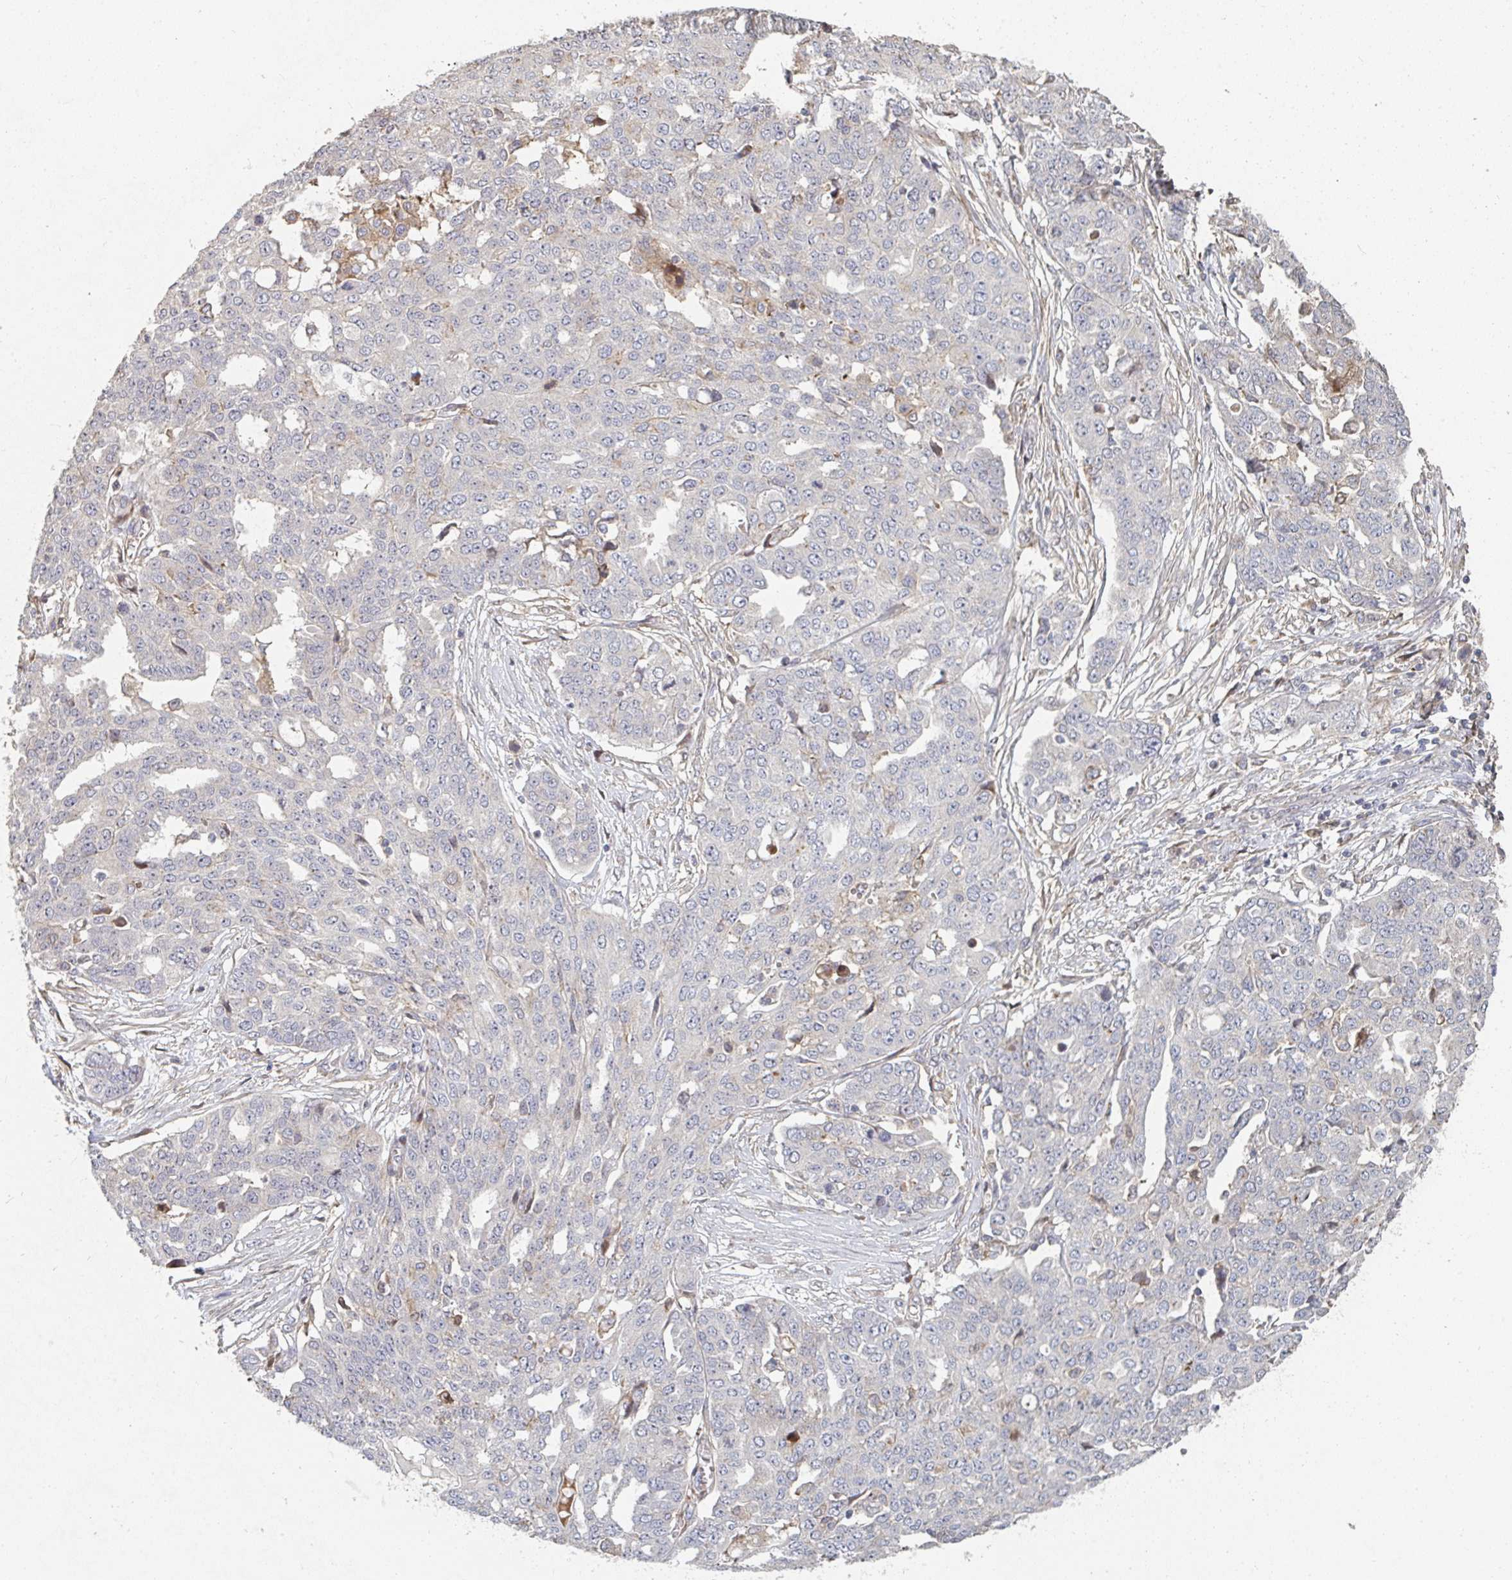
{"staining": {"intensity": "negative", "quantity": "none", "location": "none"}, "tissue": "ovarian cancer", "cell_type": "Tumor cells", "image_type": "cancer", "snomed": [{"axis": "morphology", "description": "Cystadenocarcinoma, serous, NOS"}, {"axis": "topography", "description": "Soft tissue"}, {"axis": "topography", "description": "Ovary"}], "caption": "This is an immunohistochemistry histopathology image of ovarian cancer (serous cystadenocarcinoma). There is no staining in tumor cells.", "gene": "PTEN", "patient": {"sex": "female", "age": 57}}